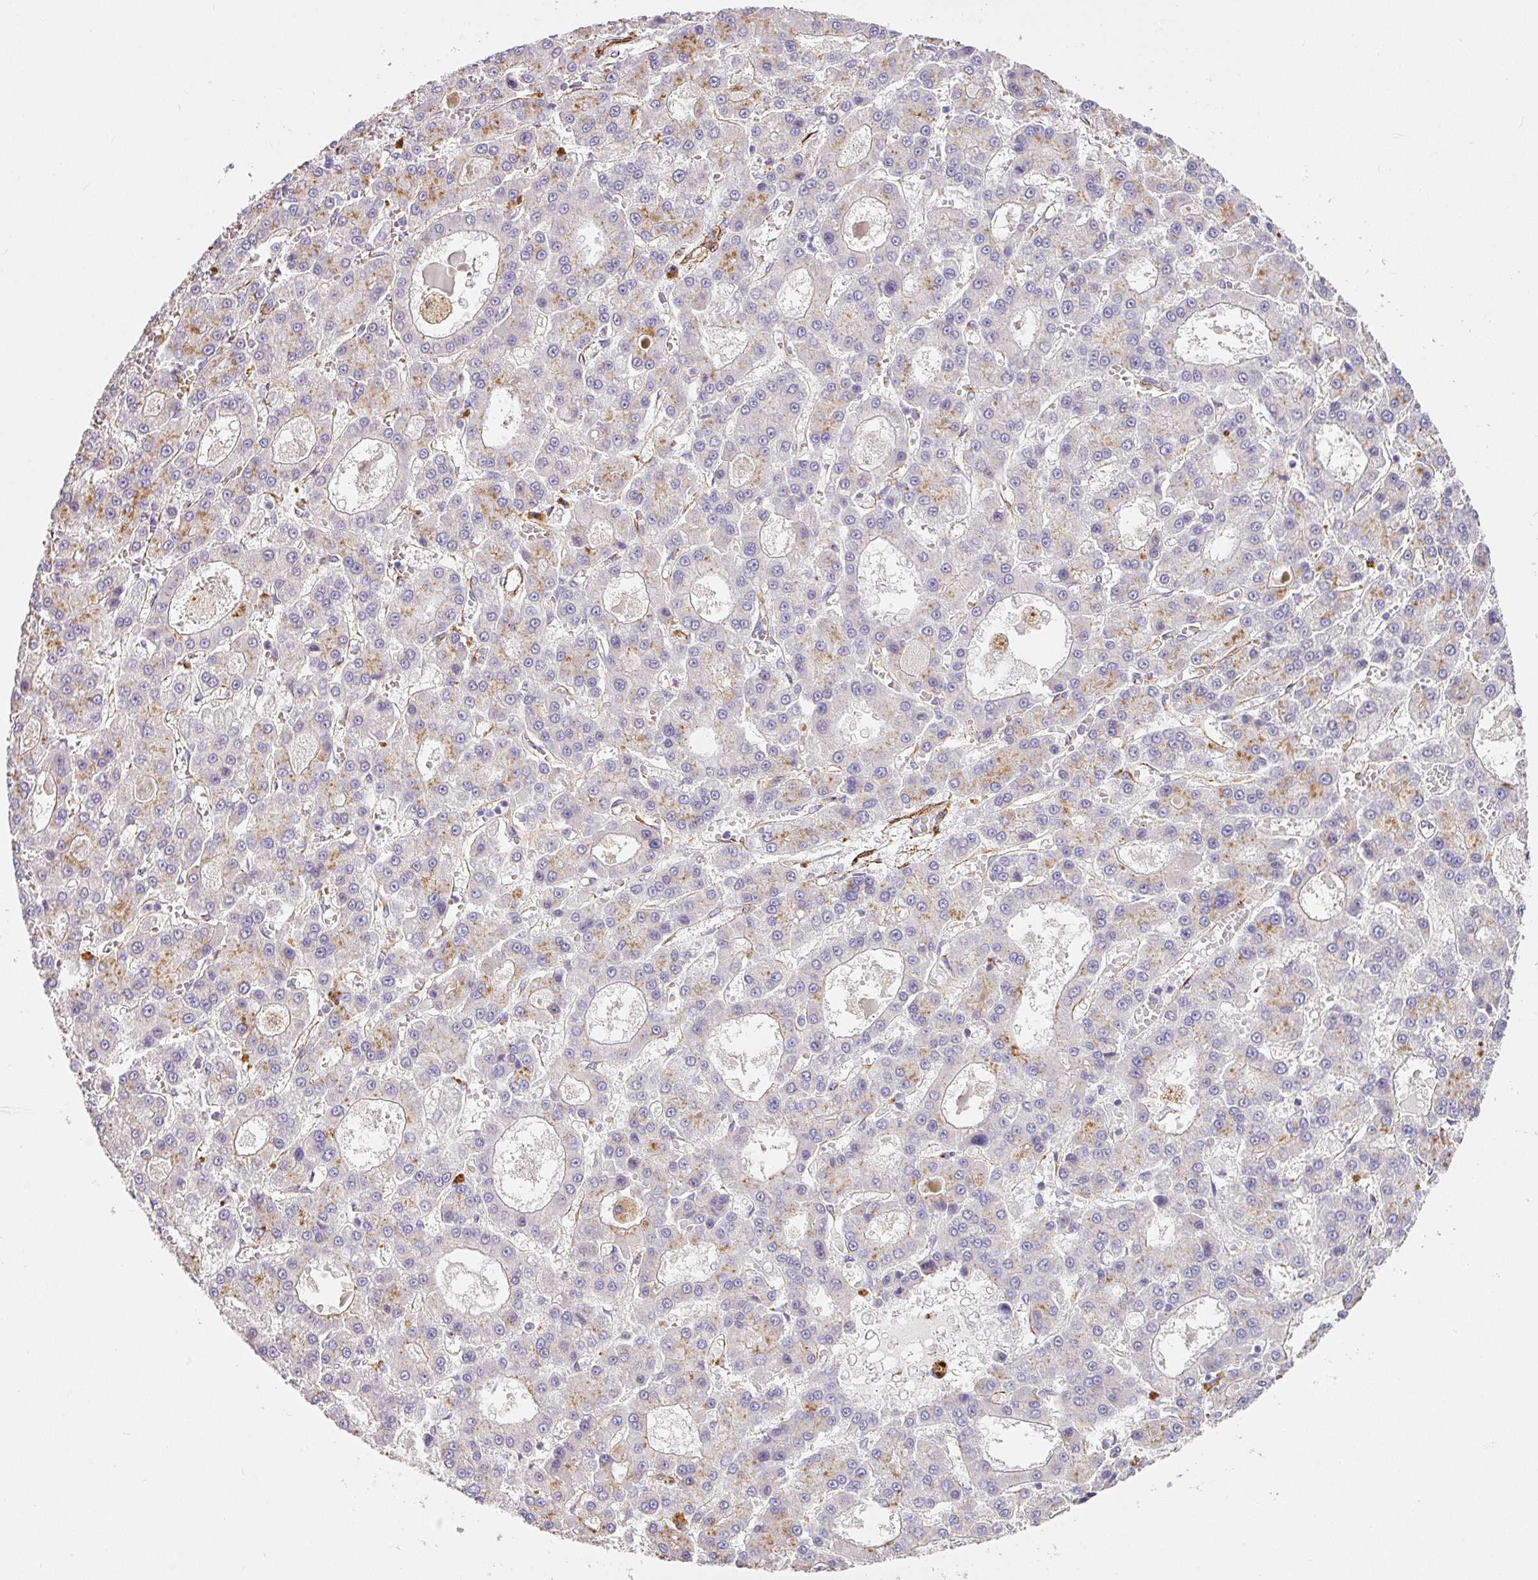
{"staining": {"intensity": "moderate", "quantity": "<25%", "location": "cytoplasmic/membranous"}, "tissue": "liver cancer", "cell_type": "Tumor cells", "image_type": "cancer", "snomed": [{"axis": "morphology", "description": "Carcinoma, Hepatocellular, NOS"}, {"axis": "topography", "description": "Liver"}], "caption": "Liver hepatocellular carcinoma was stained to show a protein in brown. There is low levels of moderate cytoplasmic/membranous expression in approximately <25% of tumor cells.", "gene": "SLC25A17", "patient": {"sex": "male", "age": 70}}